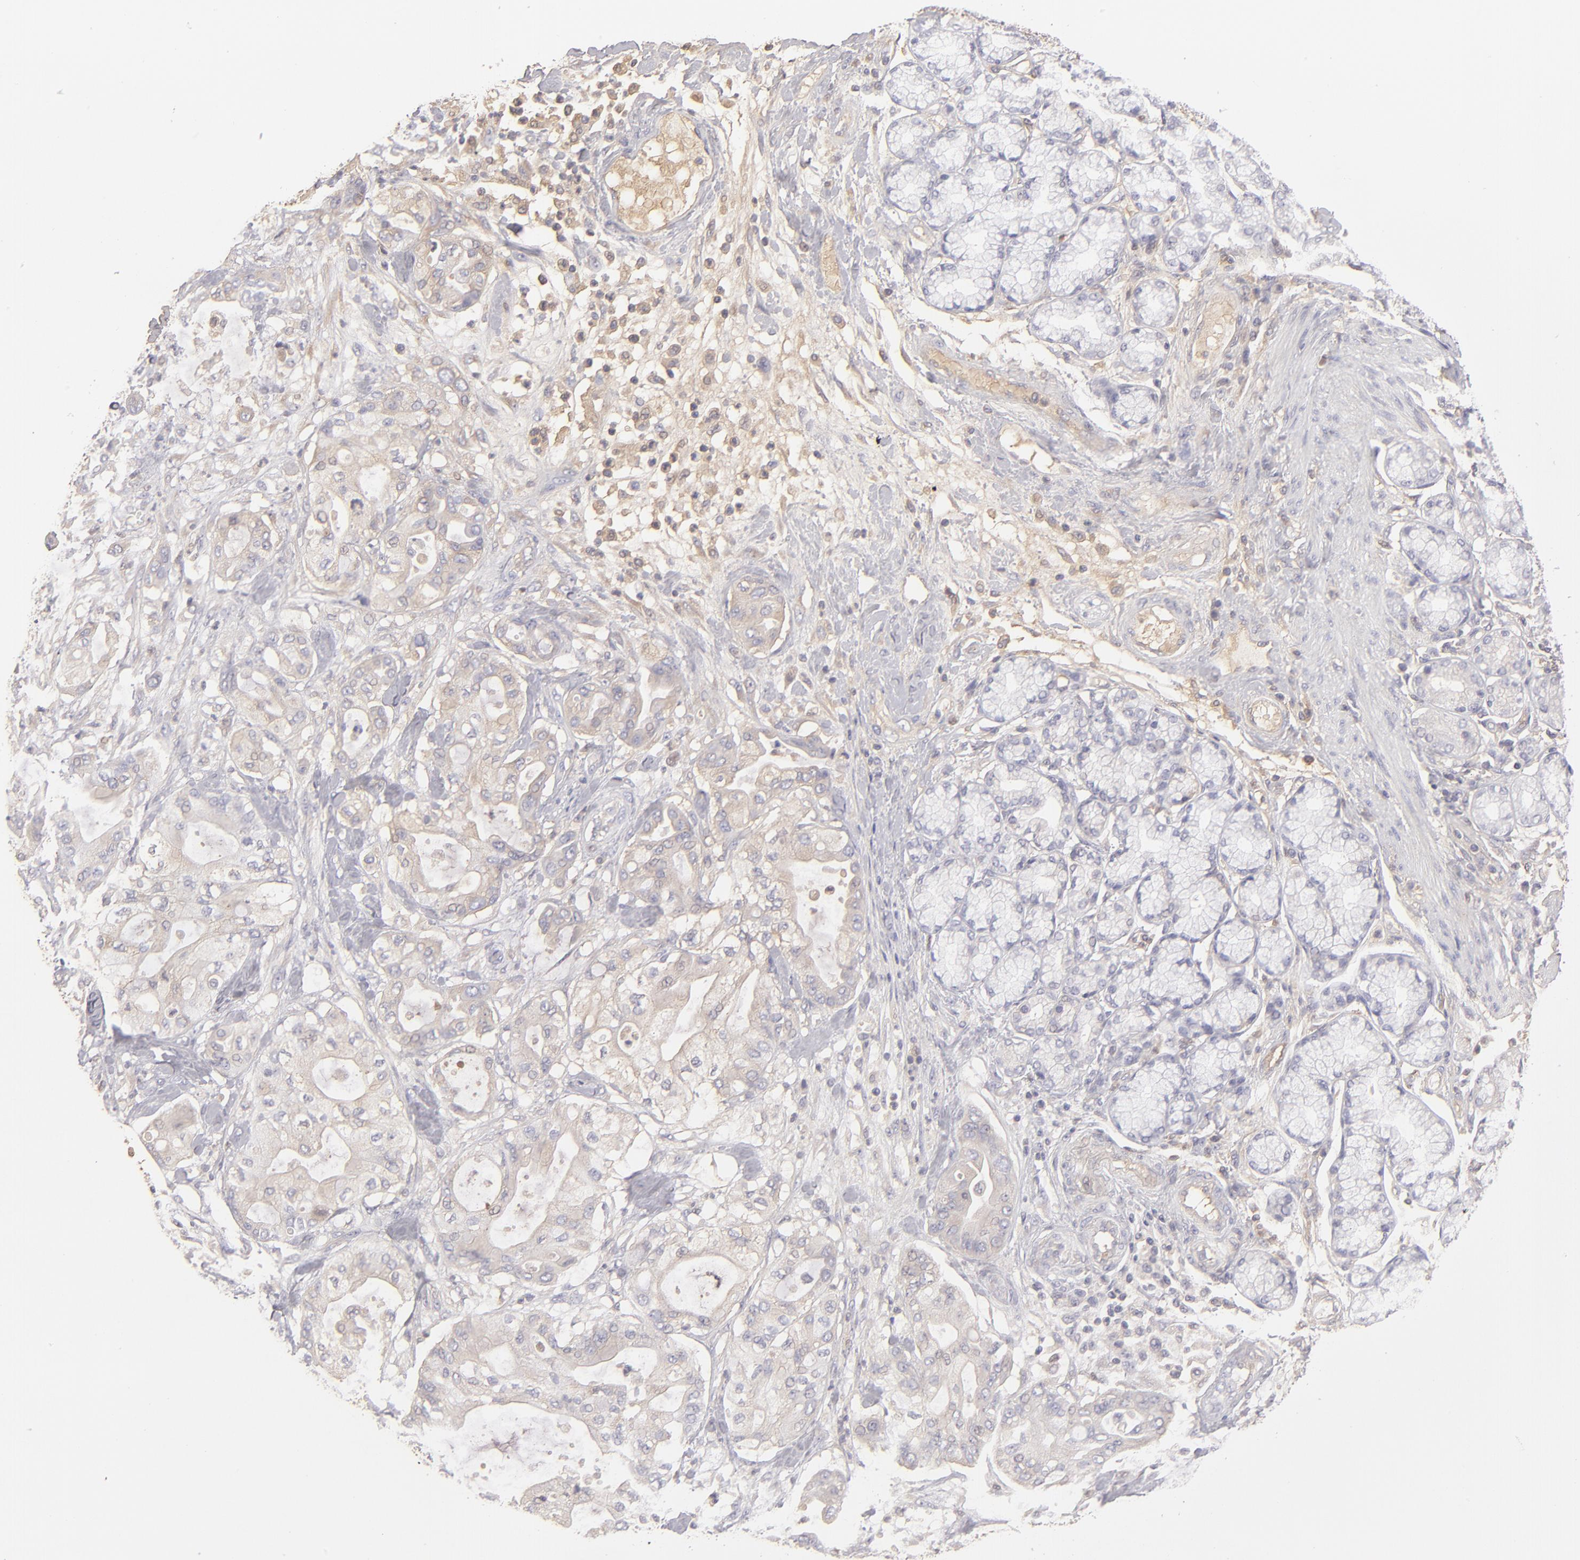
{"staining": {"intensity": "negative", "quantity": "none", "location": "none"}, "tissue": "pancreatic cancer", "cell_type": "Tumor cells", "image_type": "cancer", "snomed": [{"axis": "morphology", "description": "Adenocarcinoma, NOS"}, {"axis": "morphology", "description": "Adenocarcinoma, metastatic, NOS"}, {"axis": "topography", "description": "Lymph node"}, {"axis": "topography", "description": "Pancreas"}, {"axis": "topography", "description": "Duodenum"}], "caption": "Tumor cells are negative for protein expression in human pancreatic cancer.", "gene": "ABCC4", "patient": {"sex": "female", "age": 64}}